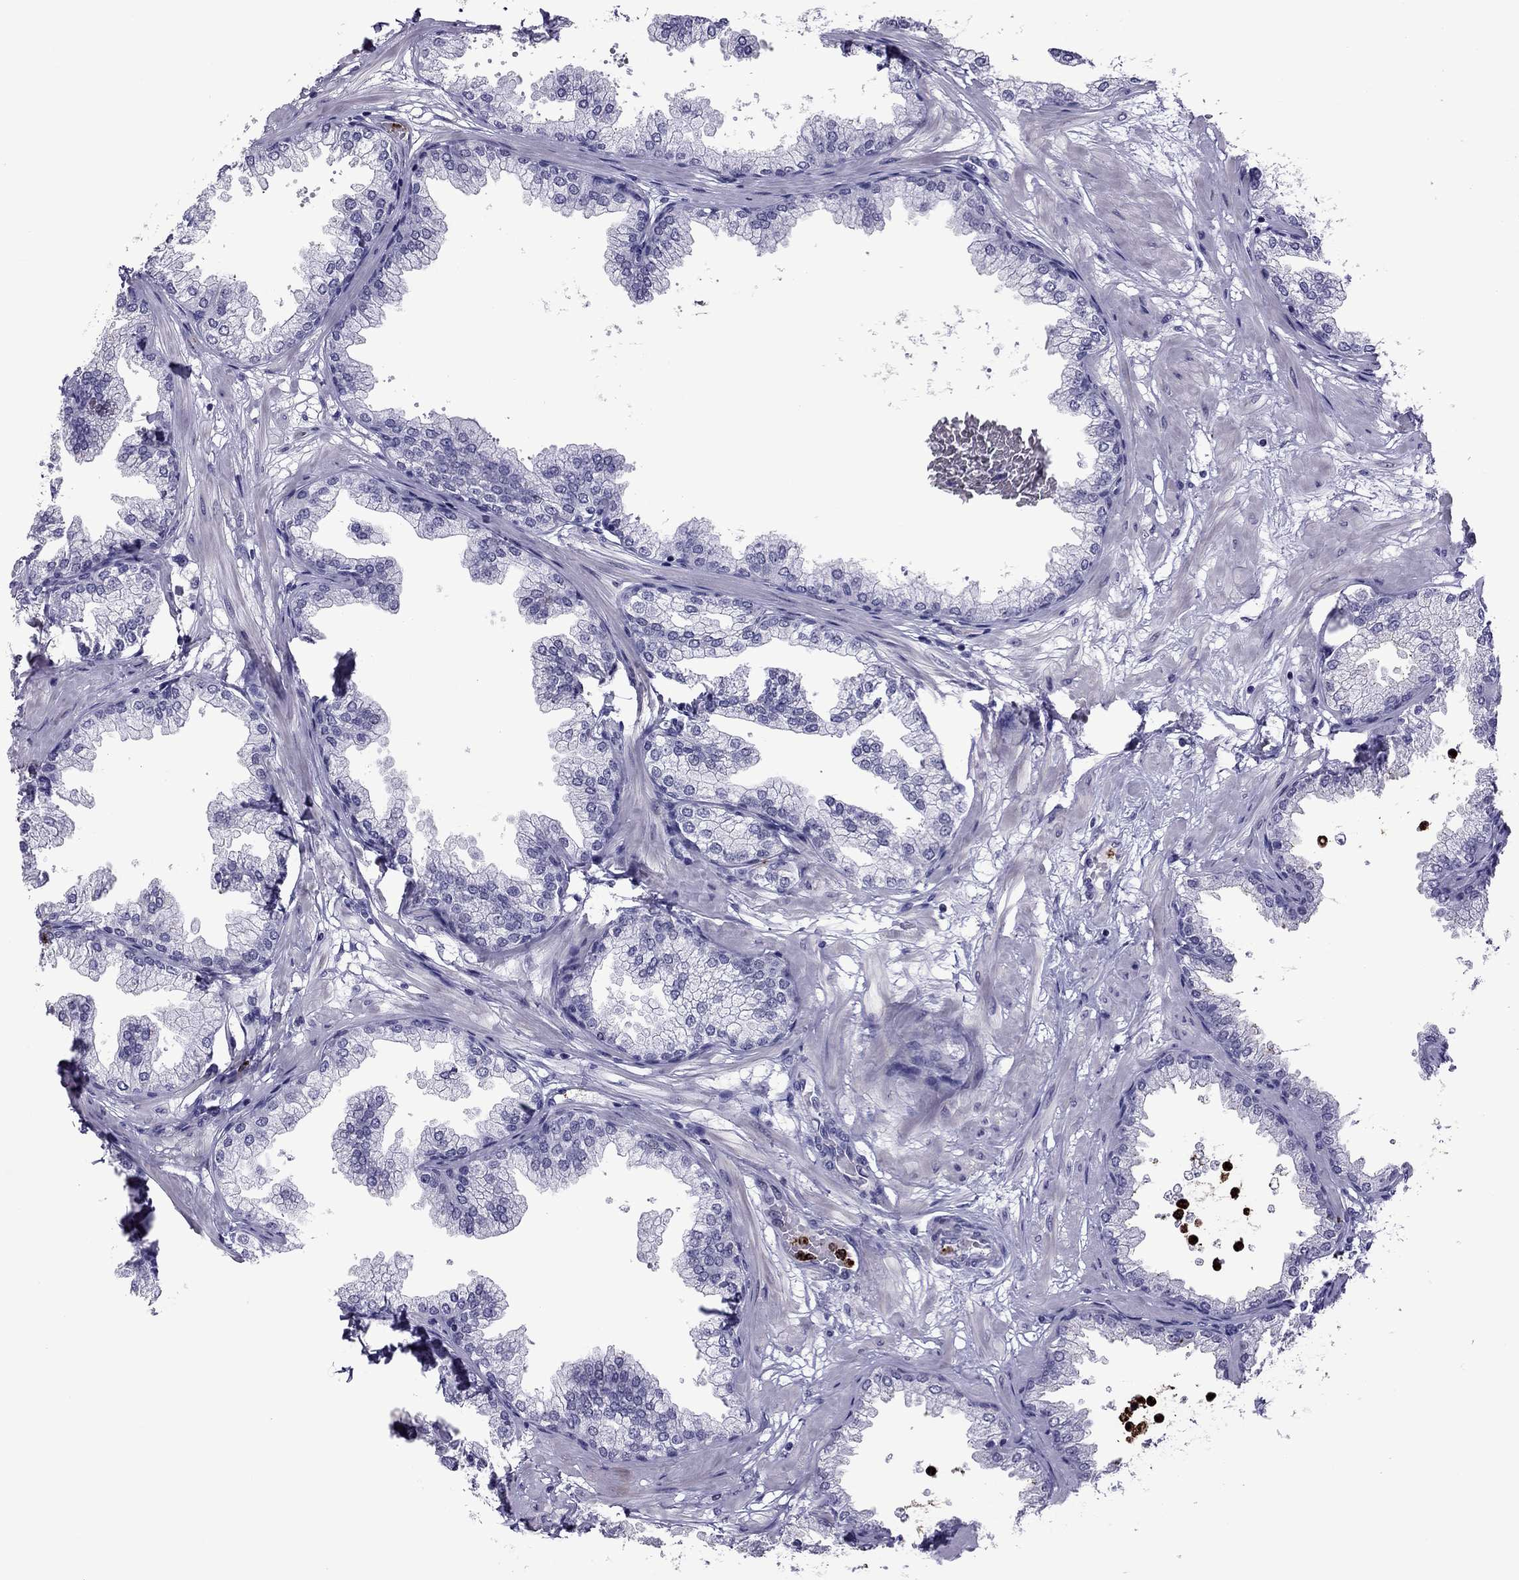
{"staining": {"intensity": "negative", "quantity": "none", "location": "none"}, "tissue": "prostate", "cell_type": "Glandular cells", "image_type": "normal", "snomed": [{"axis": "morphology", "description": "Normal tissue, NOS"}, {"axis": "topography", "description": "Prostate"}], "caption": "Immunohistochemistry (IHC) image of benign prostate: prostate stained with DAB shows no significant protein expression in glandular cells.", "gene": "CCL27", "patient": {"sex": "male", "age": 37}}